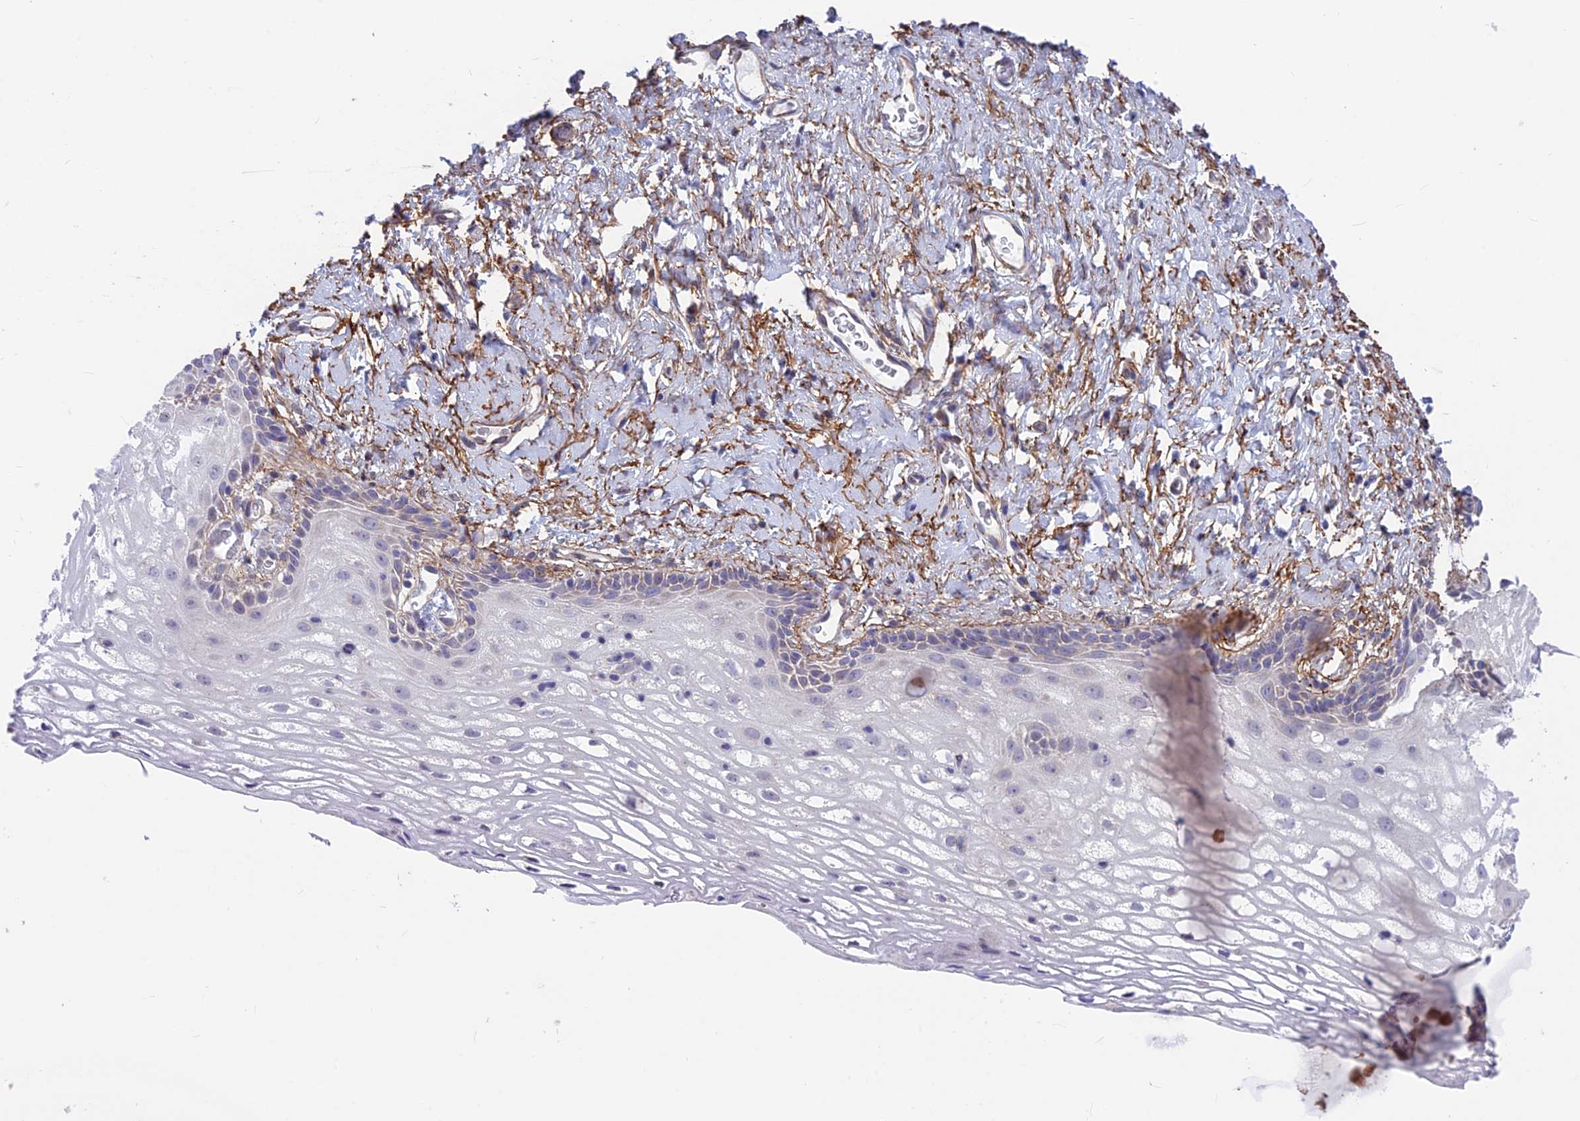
{"staining": {"intensity": "moderate", "quantity": "<25%", "location": "cytoplasmic/membranous"}, "tissue": "vagina", "cell_type": "Squamous epithelial cells", "image_type": "normal", "snomed": [{"axis": "morphology", "description": "Normal tissue, NOS"}, {"axis": "morphology", "description": "Adenocarcinoma, NOS"}, {"axis": "topography", "description": "Rectum"}, {"axis": "topography", "description": "Vagina"}], "caption": "Moderate cytoplasmic/membranous staining for a protein is seen in about <25% of squamous epithelial cells of unremarkable vagina using immunohistochemistry.", "gene": "PLAC9", "patient": {"sex": "female", "age": 71}}